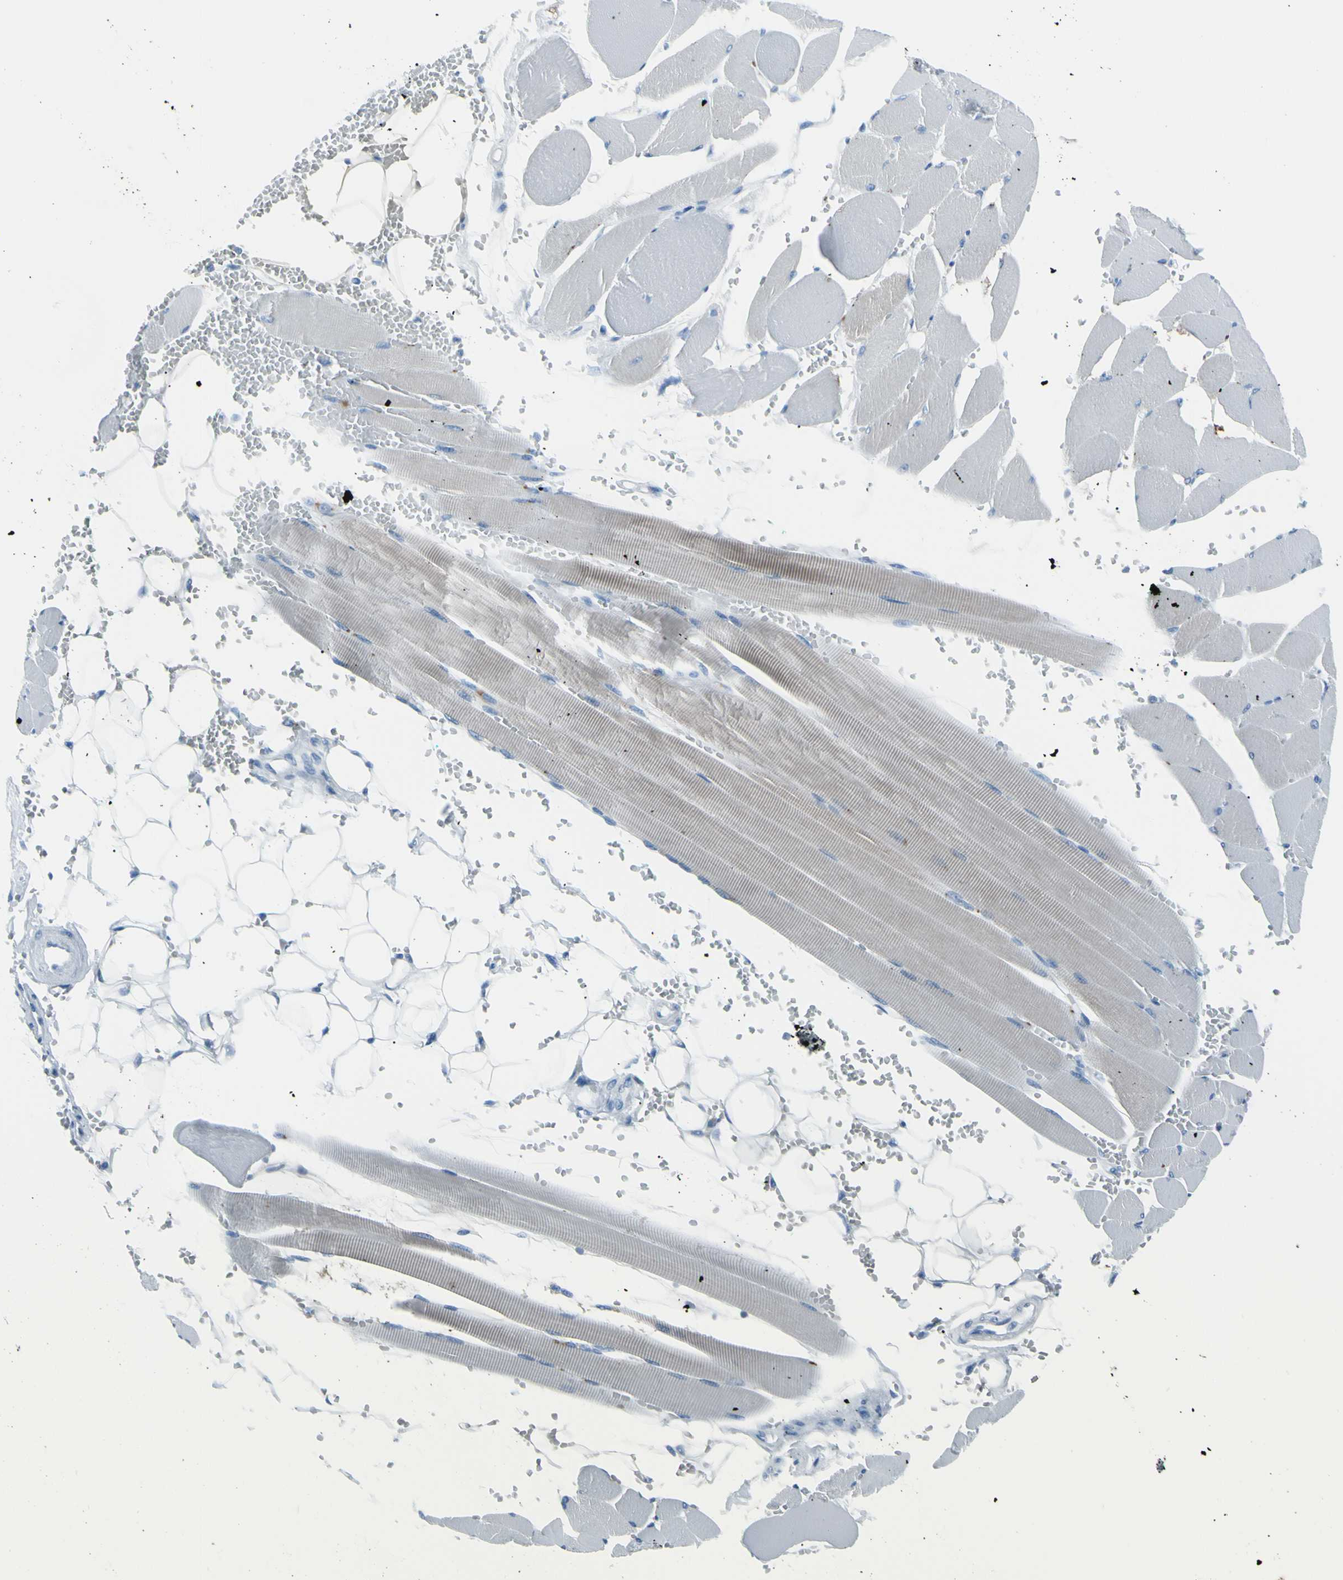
{"staining": {"intensity": "weak", "quantity": "25%-75%", "location": "cytoplasmic/membranous"}, "tissue": "skeletal muscle", "cell_type": "Myocytes", "image_type": "normal", "snomed": [{"axis": "morphology", "description": "Normal tissue, NOS"}, {"axis": "topography", "description": "Skeletal muscle"}, {"axis": "topography", "description": "Oral tissue"}, {"axis": "topography", "description": "Peripheral nerve tissue"}], "caption": "Protein expression by immunohistochemistry displays weak cytoplasmic/membranous staining in about 25%-75% of myocytes in unremarkable skeletal muscle. (DAB = brown stain, brightfield microscopy at high magnification).", "gene": "AFP", "patient": {"sex": "female", "age": 84}}